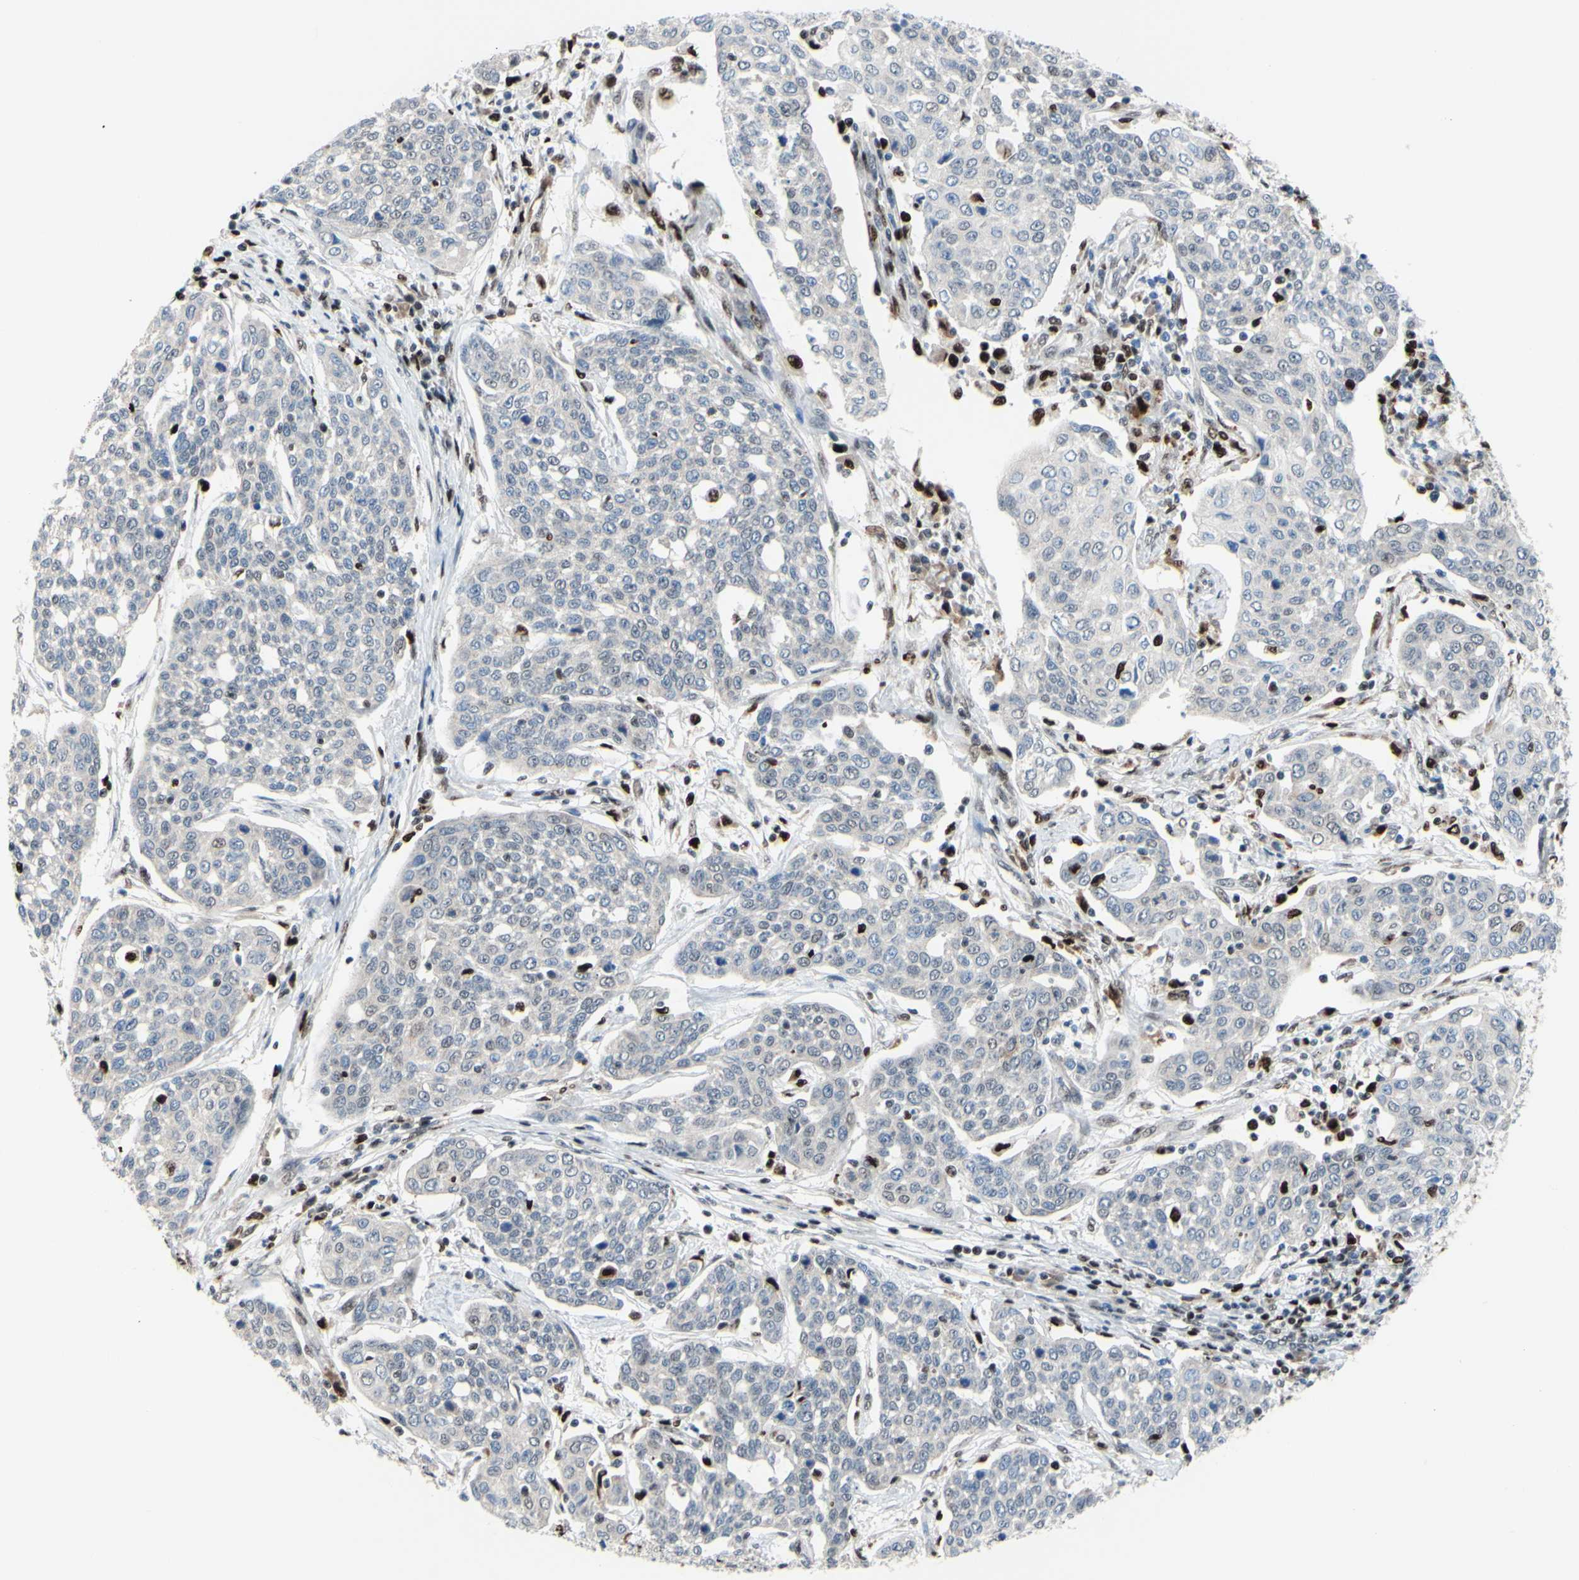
{"staining": {"intensity": "negative", "quantity": "none", "location": "none"}, "tissue": "cervical cancer", "cell_type": "Tumor cells", "image_type": "cancer", "snomed": [{"axis": "morphology", "description": "Squamous cell carcinoma, NOS"}, {"axis": "topography", "description": "Cervix"}], "caption": "Image shows no significant protein staining in tumor cells of cervical squamous cell carcinoma.", "gene": "EED", "patient": {"sex": "female", "age": 34}}